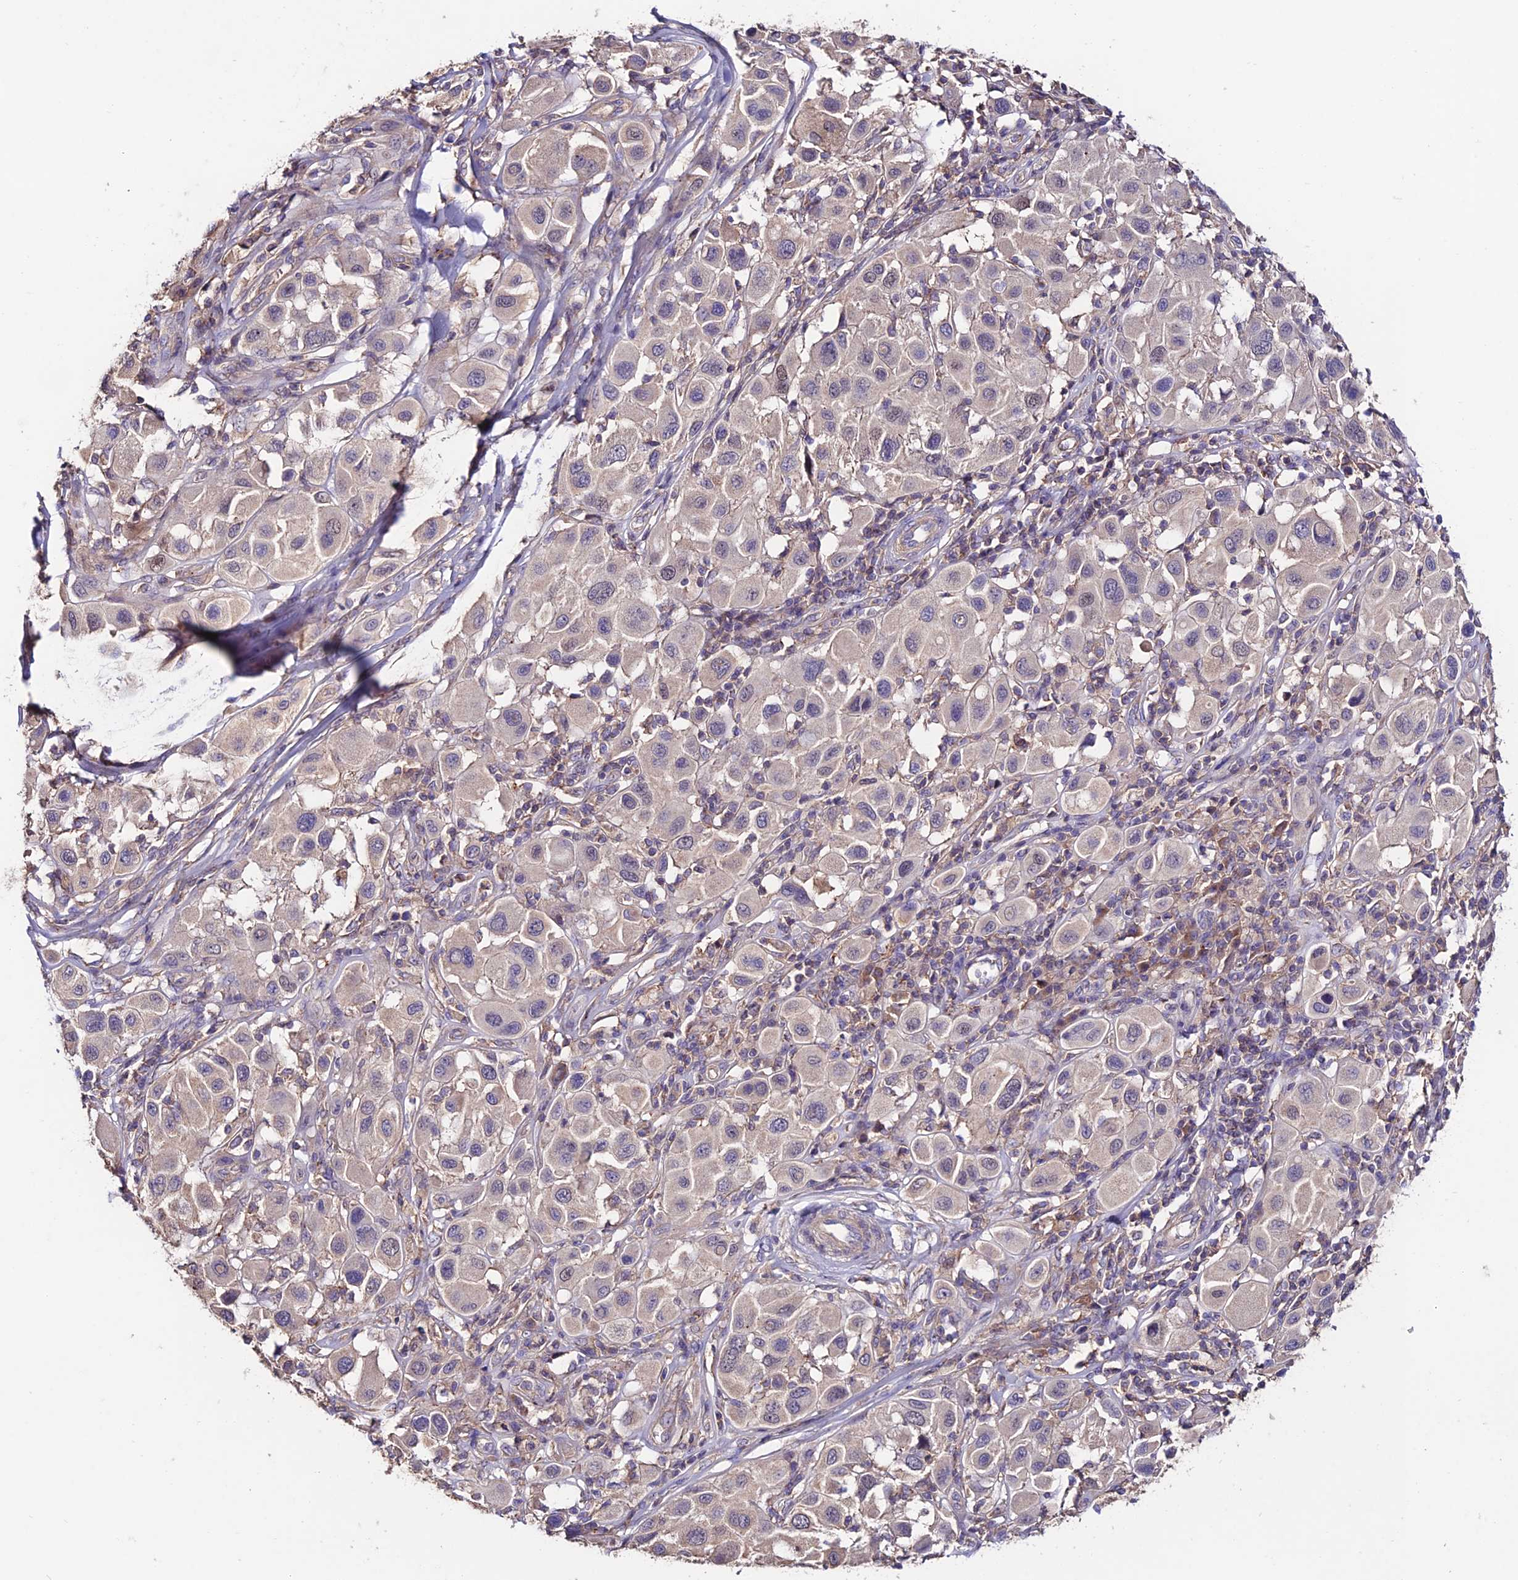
{"staining": {"intensity": "negative", "quantity": "none", "location": "none"}, "tissue": "melanoma", "cell_type": "Tumor cells", "image_type": "cancer", "snomed": [{"axis": "morphology", "description": "Malignant melanoma, Metastatic site"}, {"axis": "topography", "description": "Skin"}], "caption": "This histopathology image is of melanoma stained with immunohistochemistry to label a protein in brown with the nuclei are counter-stained blue. There is no staining in tumor cells.", "gene": "BRME1", "patient": {"sex": "male", "age": 41}}